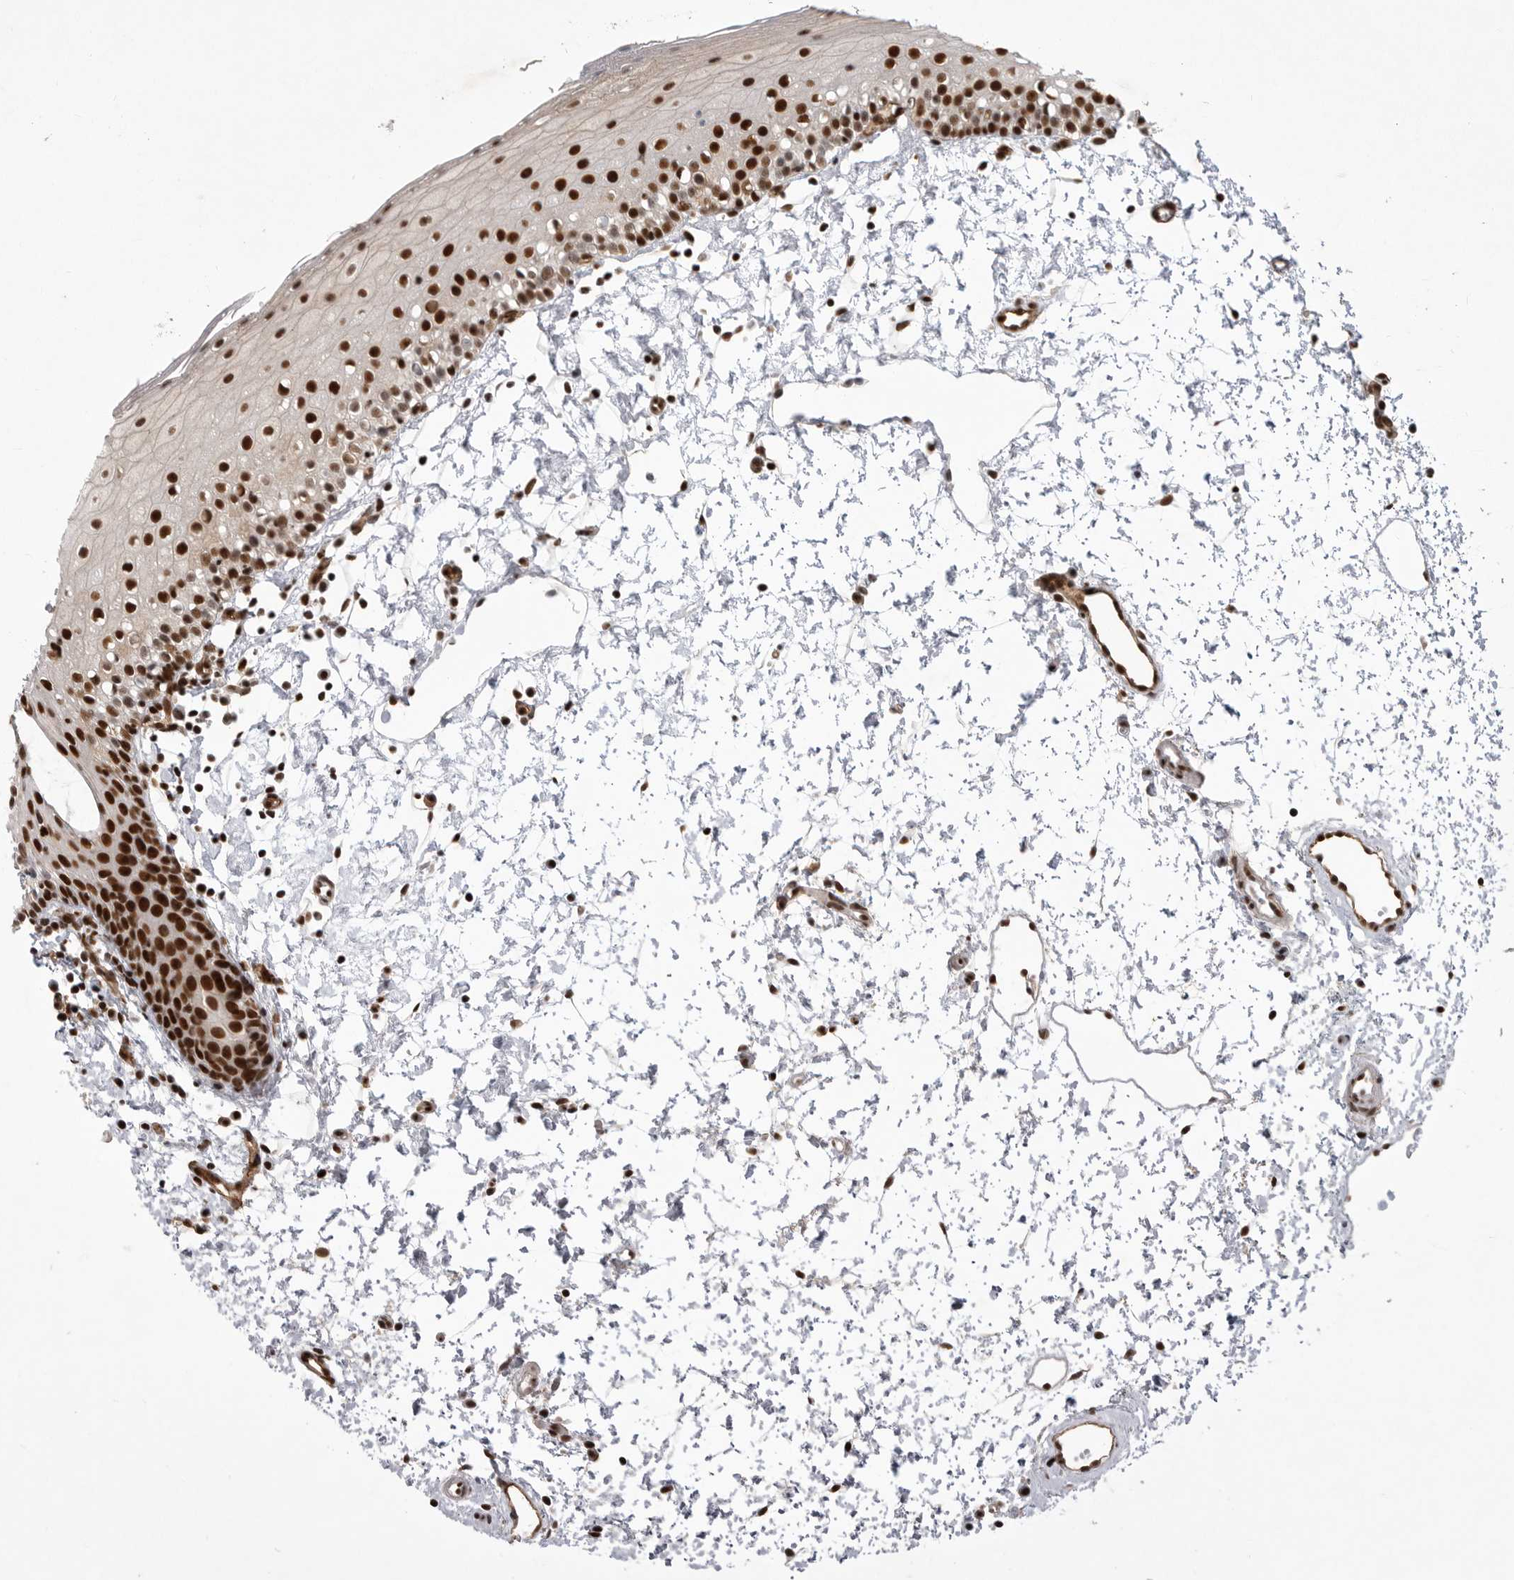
{"staining": {"intensity": "strong", "quantity": ">75%", "location": "nuclear"}, "tissue": "oral mucosa", "cell_type": "Squamous epithelial cells", "image_type": "normal", "snomed": [{"axis": "morphology", "description": "Normal tissue, NOS"}, {"axis": "topography", "description": "Oral tissue"}], "caption": "Unremarkable oral mucosa was stained to show a protein in brown. There is high levels of strong nuclear positivity in about >75% of squamous epithelial cells. (DAB (3,3'-diaminobenzidine) IHC with brightfield microscopy, high magnification).", "gene": "PPP1R8", "patient": {"sex": "male", "age": 28}}